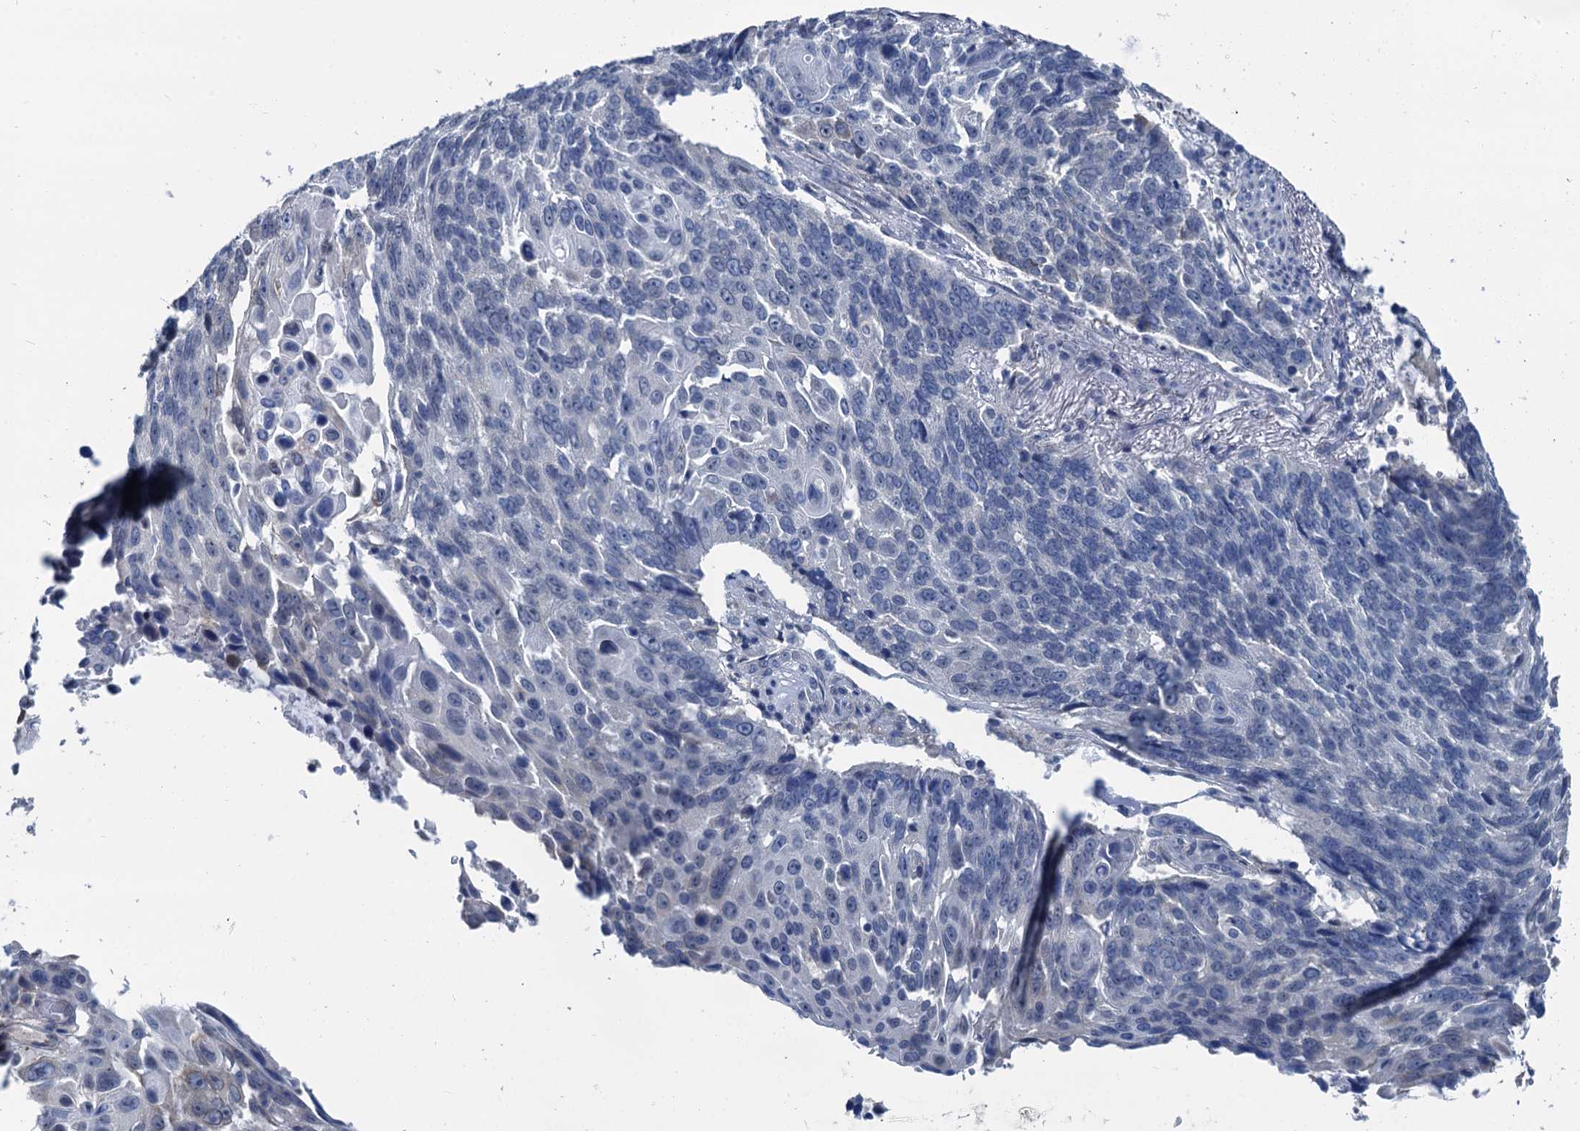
{"staining": {"intensity": "negative", "quantity": "none", "location": "none"}, "tissue": "lung cancer", "cell_type": "Tumor cells", "image_type": "cancer", "snomed": [{"axis": "morphology", "description": "Squamous cell carcinoma, NOS"}, {"axis": "topography", "description": "Lung"}], "caption": "IHC of human squamous cell carcinoma (lung) shows no expression in tumor cells.", "gene": "MIOX", "patient": {"sex": "male", "age": 66}}